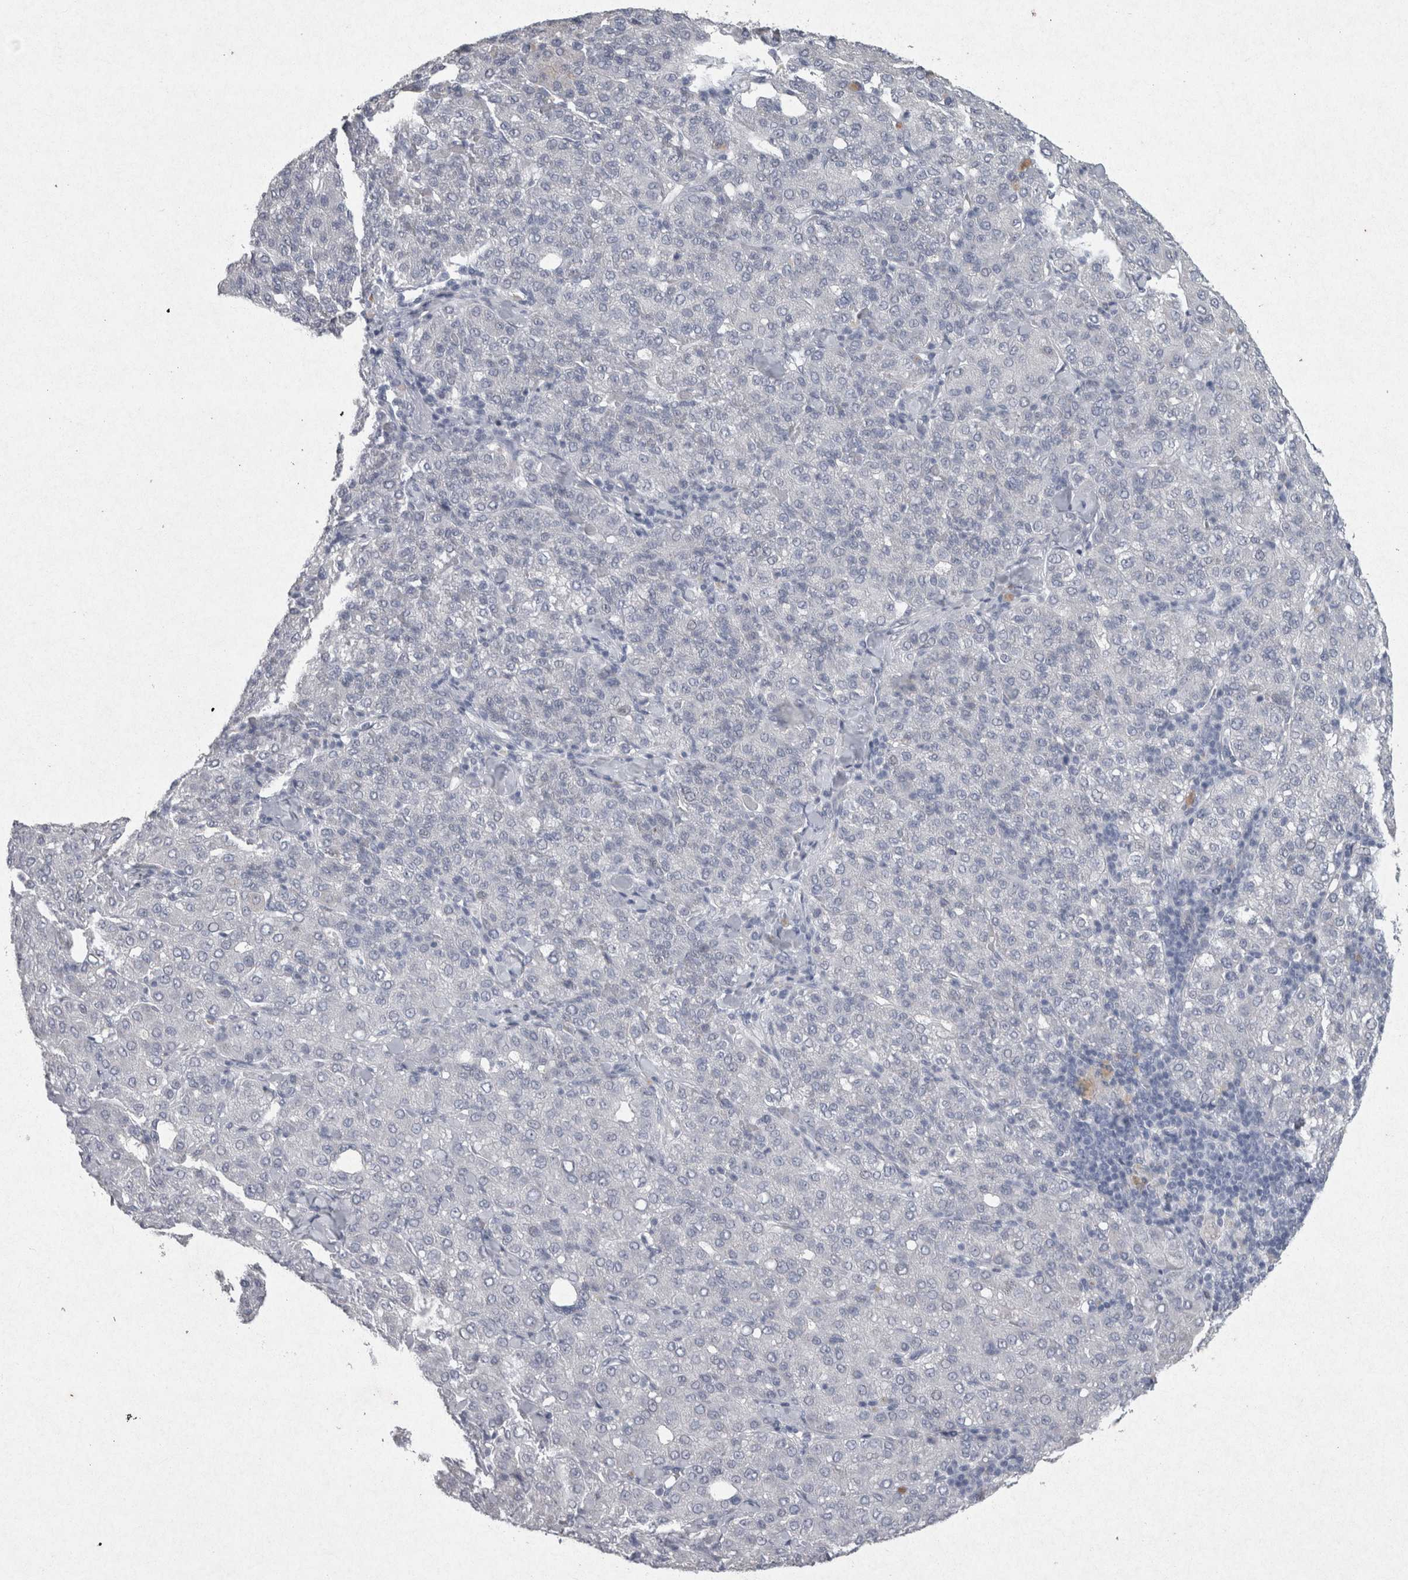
{"staining": {"intensity": "negative", "quantity": "none", "location": "none"}, "tissue": "liver cancer", "cell_type": "Tumor cells", "image_type": "cancer", "snomed": [{"axis": "morphology", "description": "Carcinoma, Hepatocellular, NOS"}, {"axis": "topography", "description": "Liver"}], "caption": "High power microscopy image of an IHC histopathology image of liver cancer (hepatocellular carcinoma), revealing no significant expression in tumor cells.", "gene": "PDX1", "patient": {"sex": "male", "age": 65}}